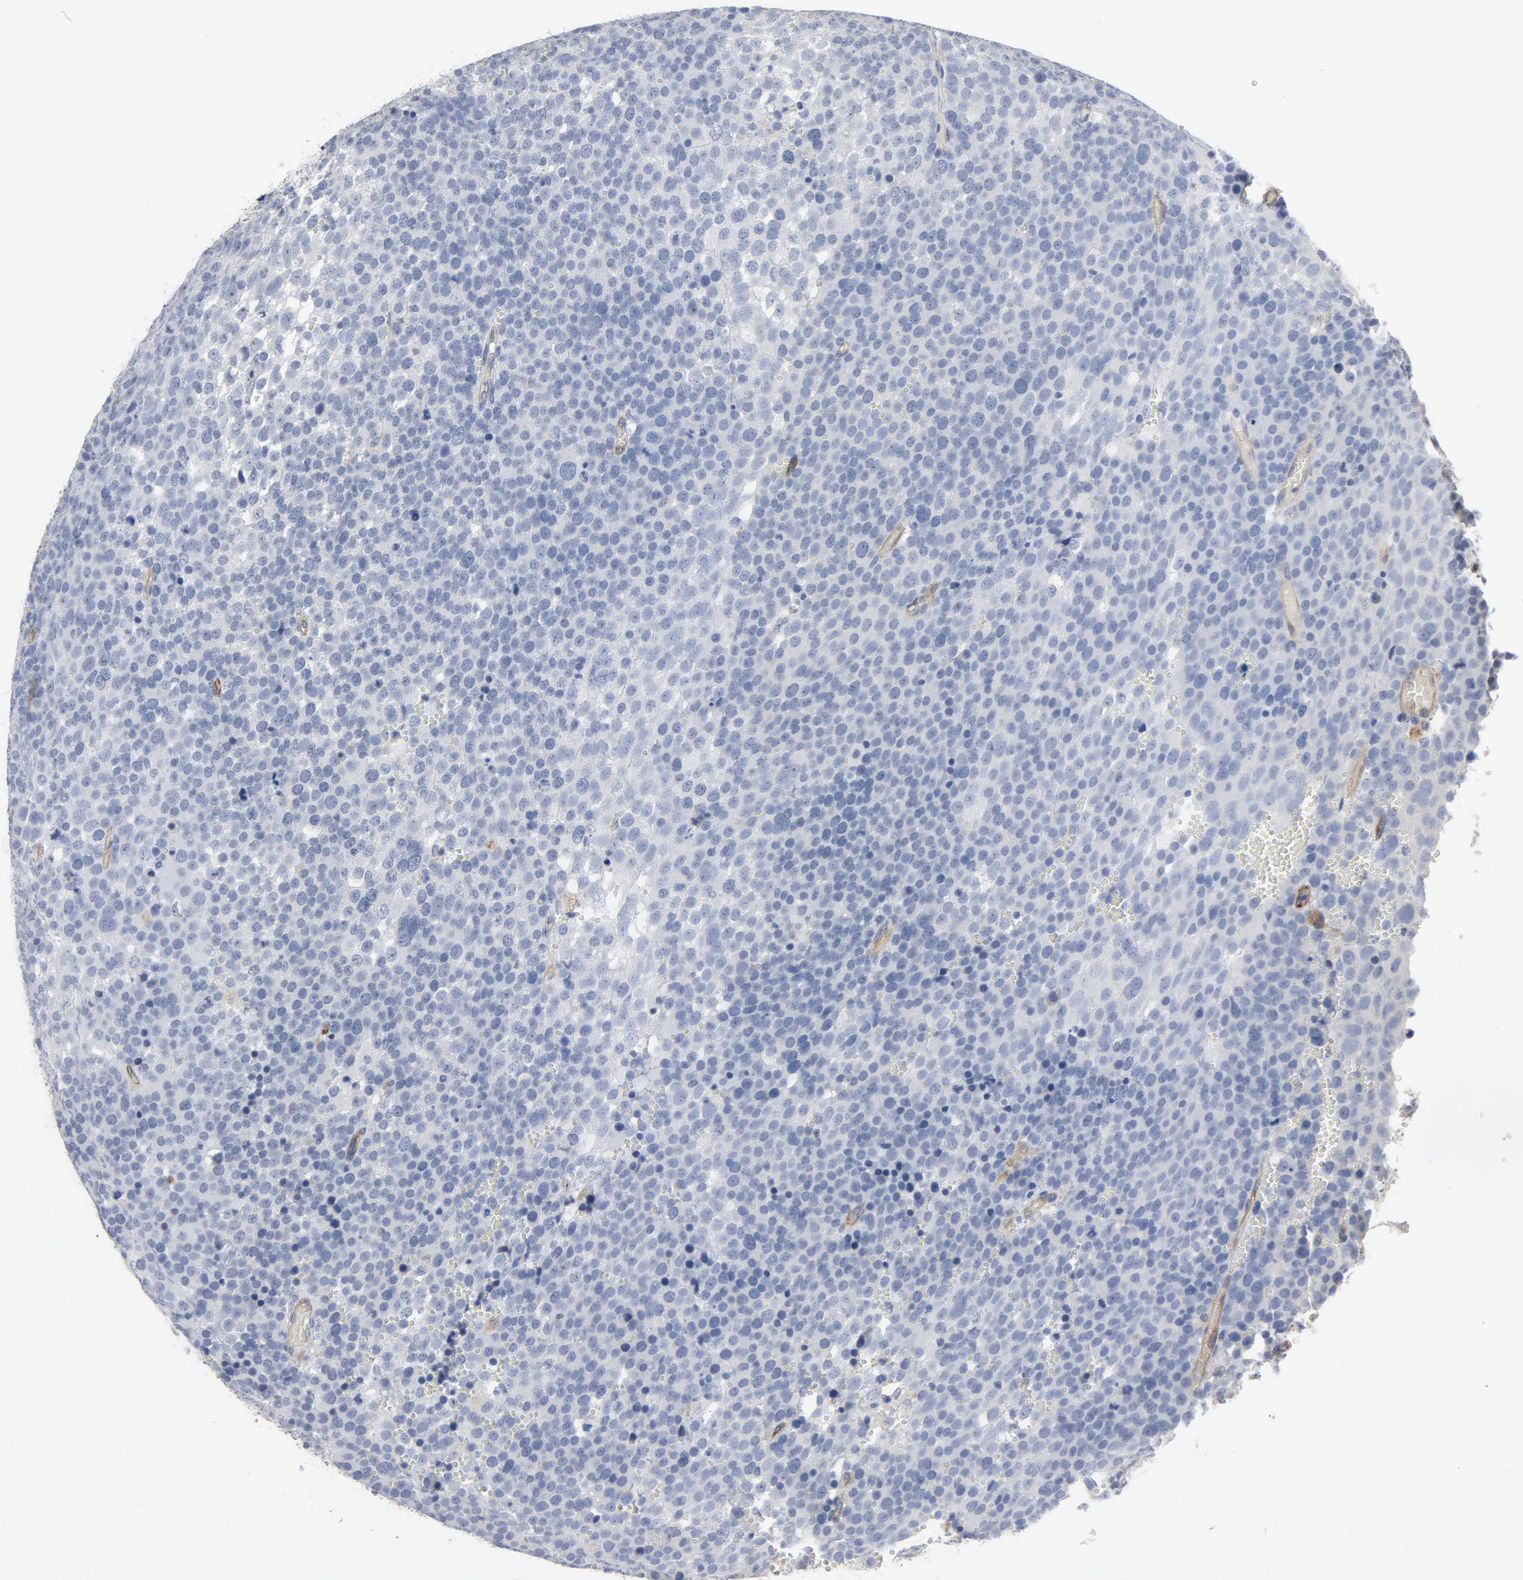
{"staining": {"intensity": "negative", "quantity": "none", "location": "none"}, "tissue": "testis cancer", "cell_type": "Tumor cells", "image_type": "cancer", "snomed": [{"axis": "morphology", "description": "Seminoma, NOS"}, {"axis": "topography", "description": "Testis"}], "caption": "Tumor cells show no significant protein expression in seminoma (testis).", "gene": "KDR", "patient": {"sex": "male", "age": 71}}